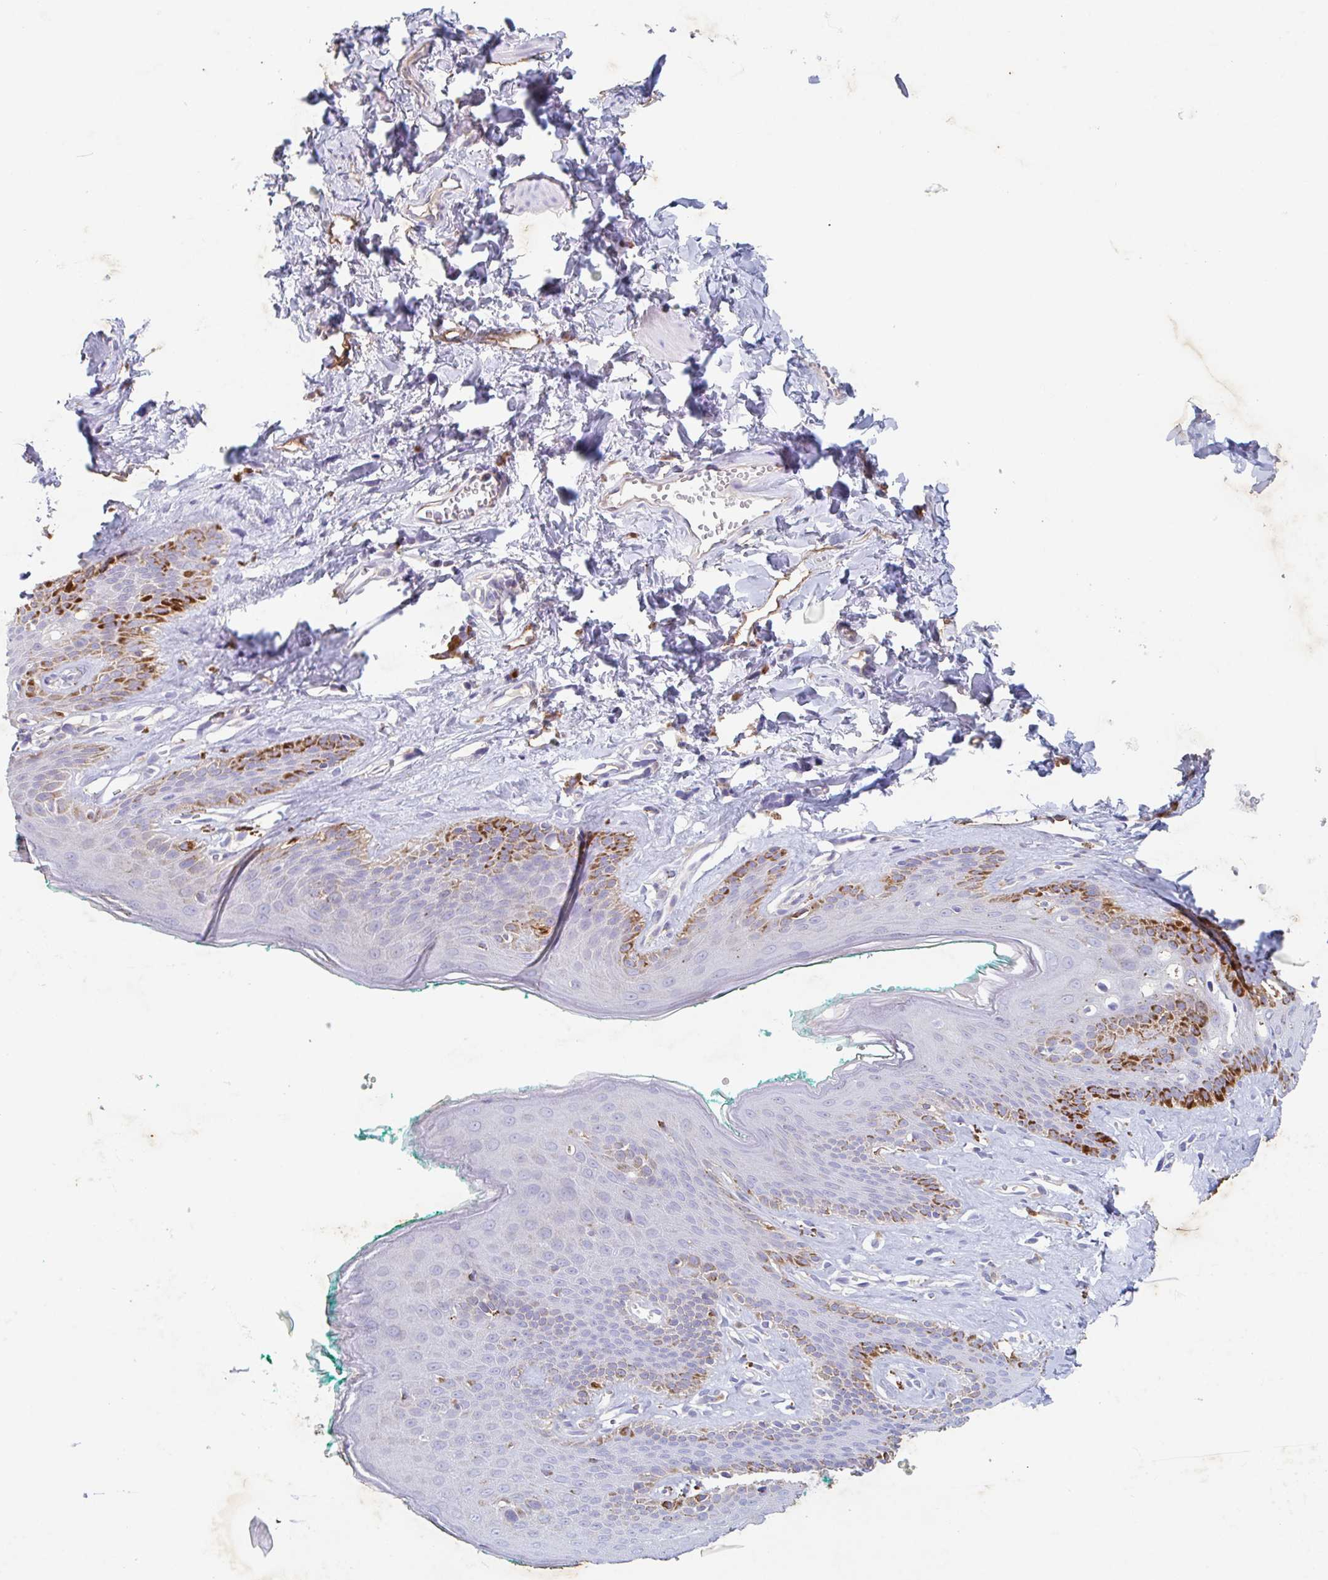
{"staining": {"intensity": "strong", "quantity": "<25%", "location": "cytoplasmic/membranous"}, "tissue": "skin", "cell_type": "Epidermal cells", "image_type": "normal", "snomed": [{"axis": "morphology", "description": "Normal tissue, NOS"}, {"axis": "topography", "description": "Vulva"}, {"axis": "topography", "description": "Peripheral nerve tissue"}], "caption": "Immunohistochemical staining of benign human skin demonstrates medium levels of strong cytoplasmic/membranous expression in about <25% of epidermal cells. The staining is performed using DAB brown chromogen to label protein expression. The nuclei are counter-stained blue using hematoxylin.", "gene": "MANBA", "patient": {"sex": "female", "age": 66}}